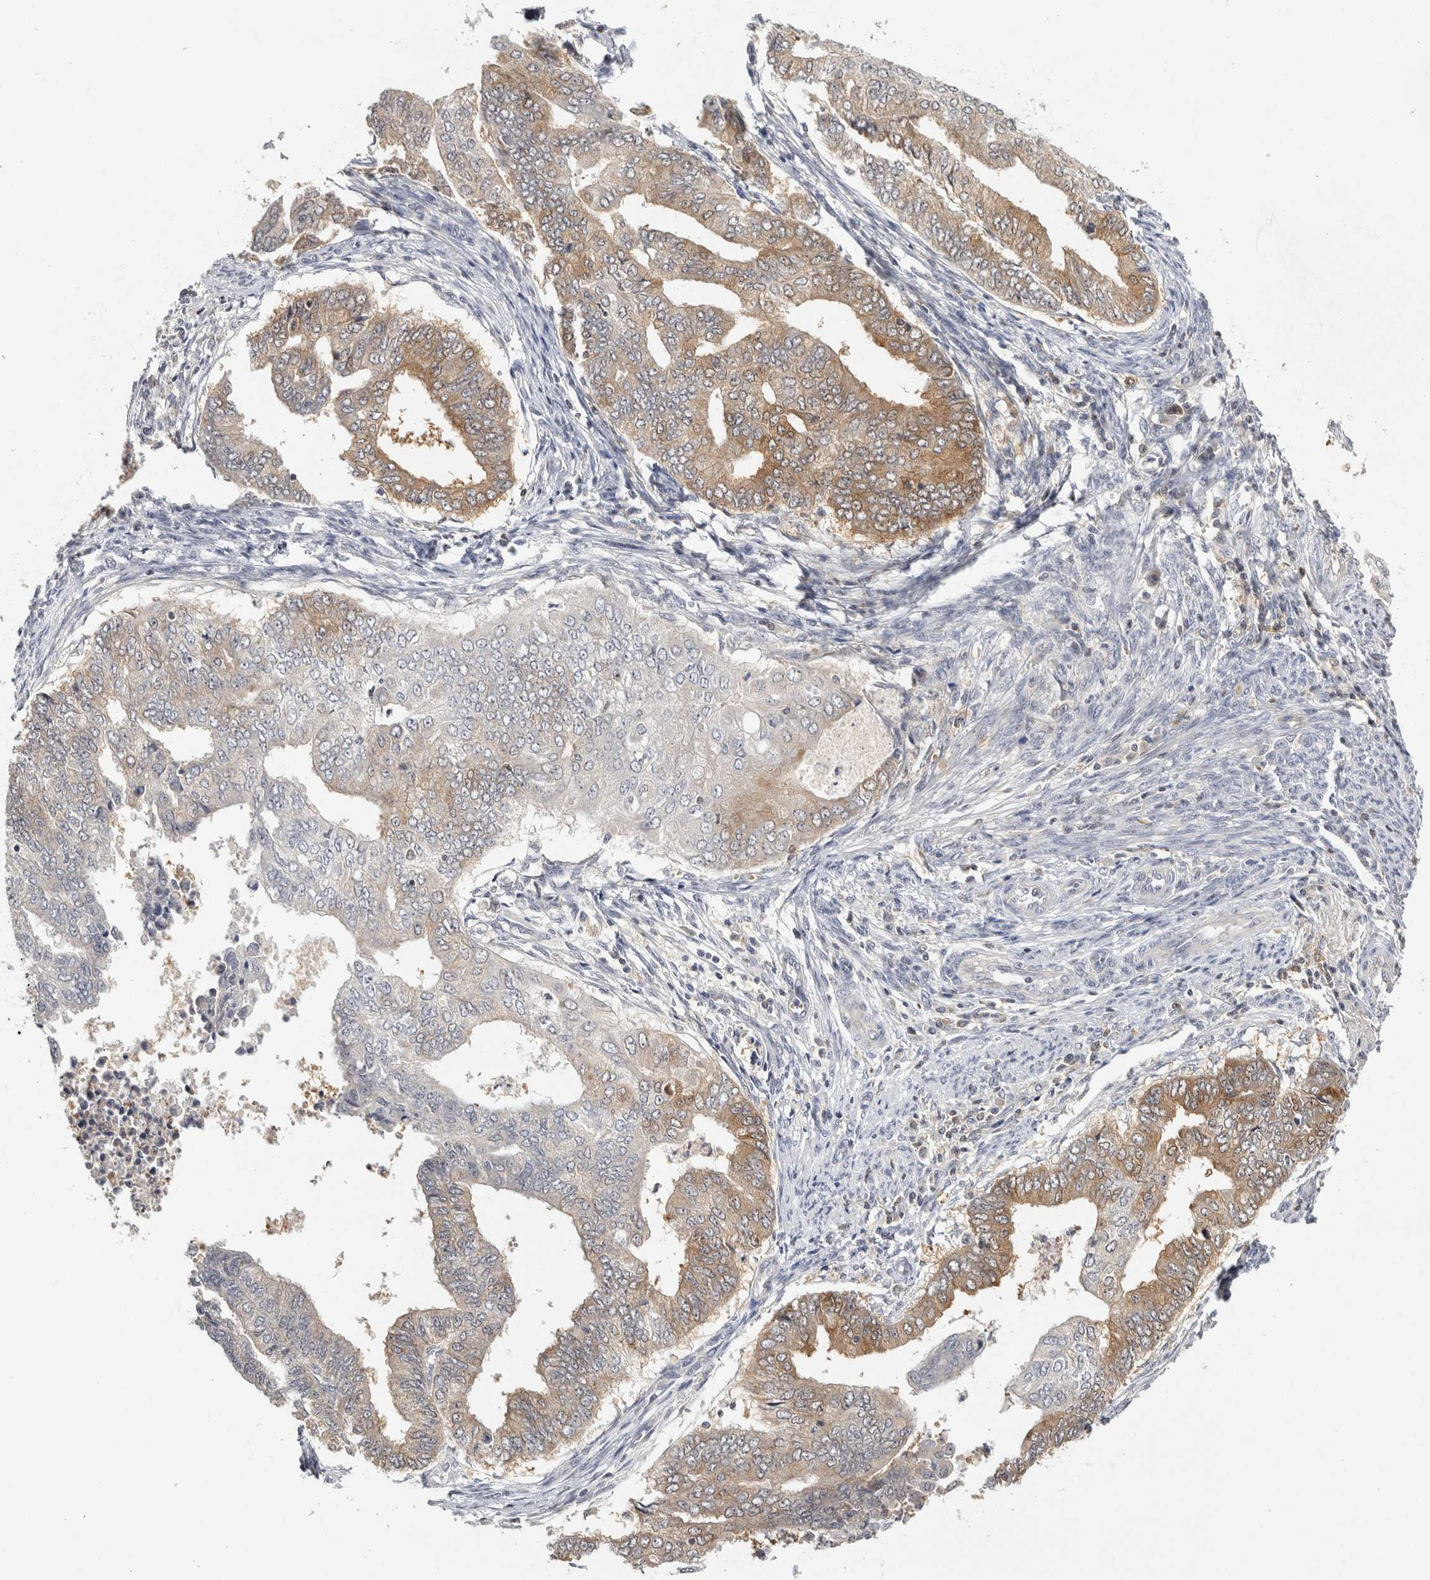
{"staining": {"intensity": "weak", "quantity": "25%-75%", "location": "cytoplasmic/membranous"}, "tissue": "endometrial cancer", "cell_type": "Tumor cells", "image_type": "cancer", "snomed": [{"axis": "morphology", "description": "Polyp, NOS"}, {"axis": "morphology", "description": "Adenocarcinoma, NOS"}, {"axis": "morphology", "description": "Adenoma, NOS"}, {"axis": "topography", "description": "Endometrium"}], "caption": "Immunohistochemistry (IHC) micrograph of neoplastic tissue: endometrial cancer (adenocarcinoma) stained using immunohistochemistry (IHC) exhibits low levels of weak protein expression localized specifically in the cytoplasmic/membranous of tumor cells, appearing as a cytoplasmic/membranous brown color.", "gene": "ACAT2", "patient": {"sex": "female", "age": 79}}